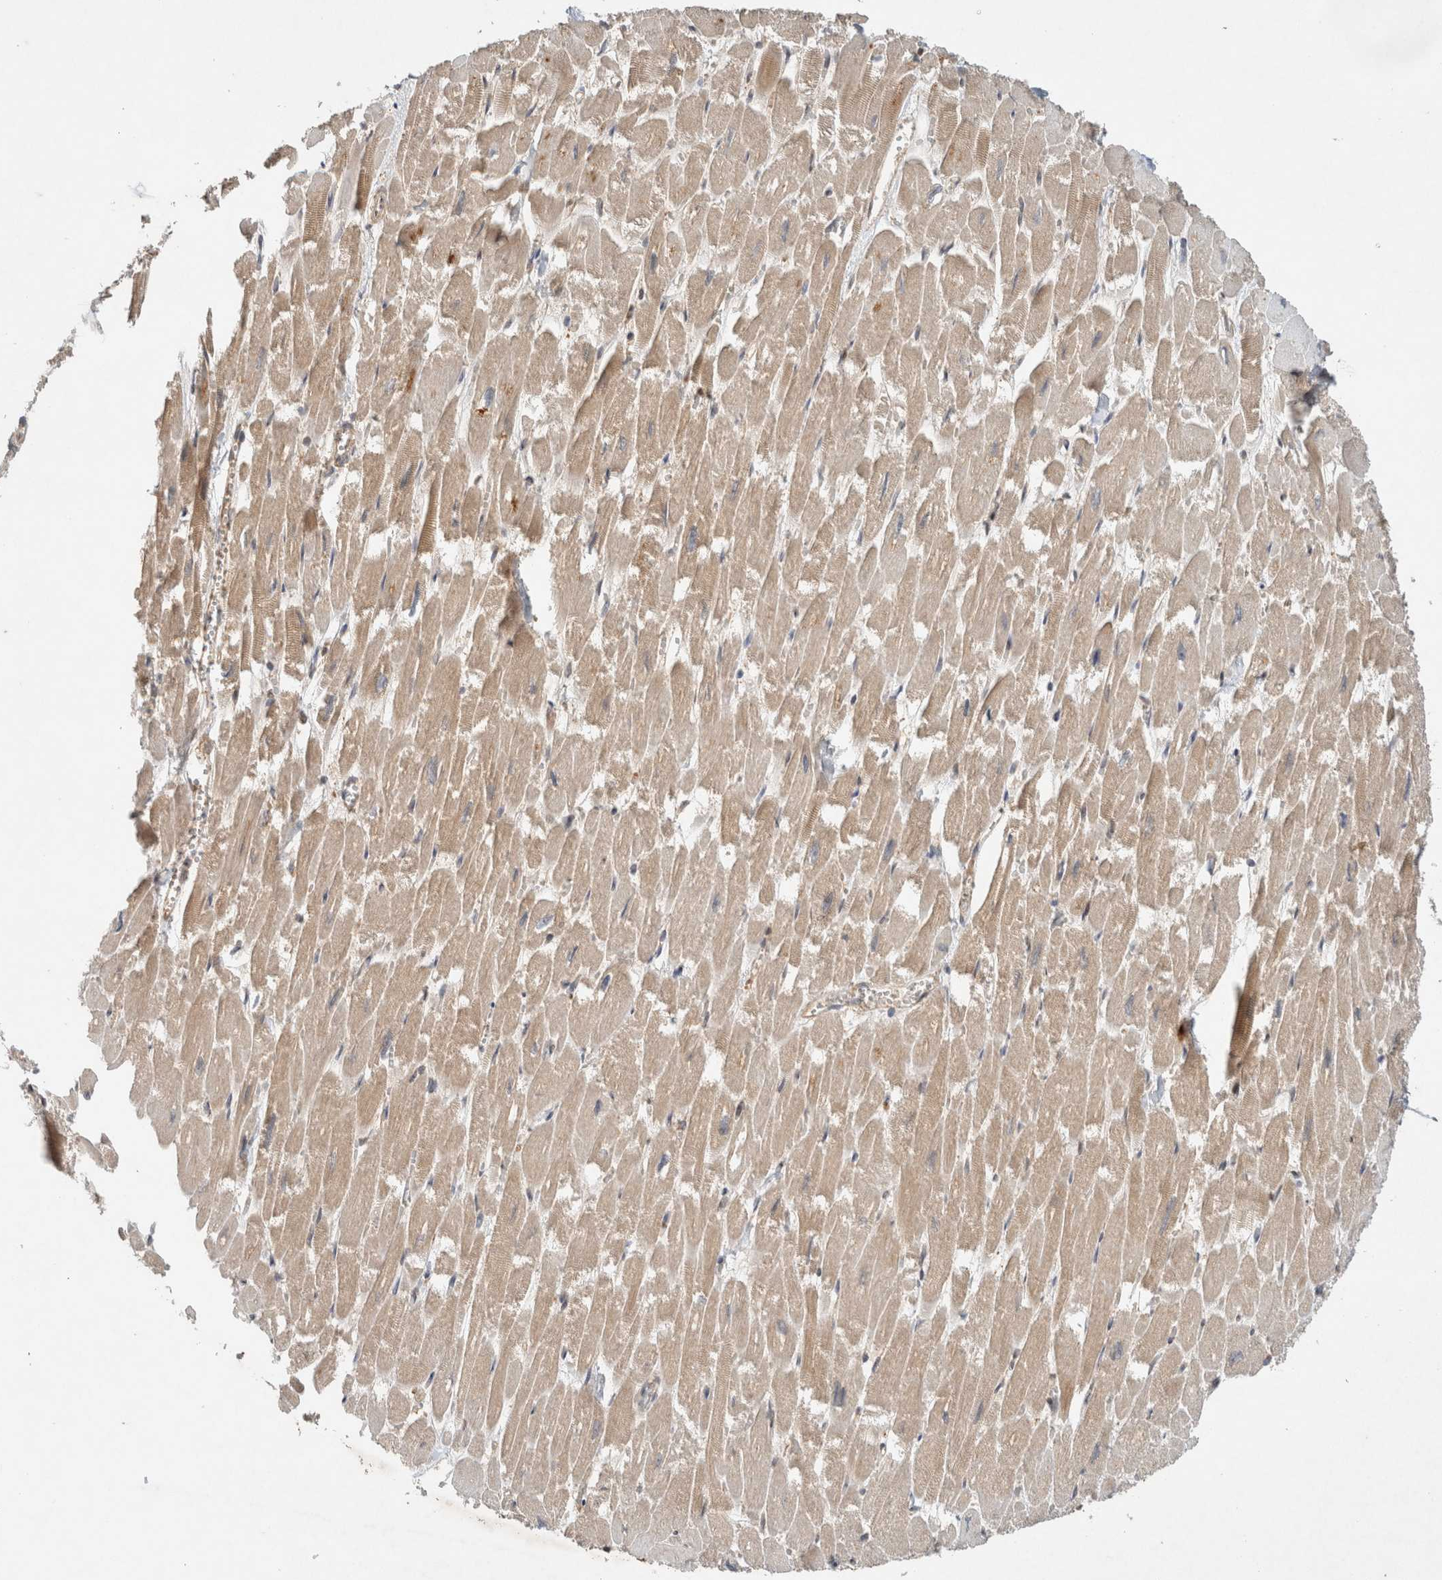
{"staining": {"intensity": "weak", "quantity": ">75%", "location": "cytoplasmic/membranous"}, "tissue": "heart muscle", "cell_type": "Cardiomyocytes", "image_type": "normal", "snomed": [{"axis": "morphology", "description": "Normal tissue, NOS"}, {"axis": "topography", "description": "Heart"}], "caption": "Approximately >75% of cardiomyocytes in unremarkable human heart muscle exhibit weak cytoplasmic/membranous protein staining as visualized by brown immunohistochemical staining.", "gene": "CAAP1", "patient": {"sex": "male", "age": 54}}